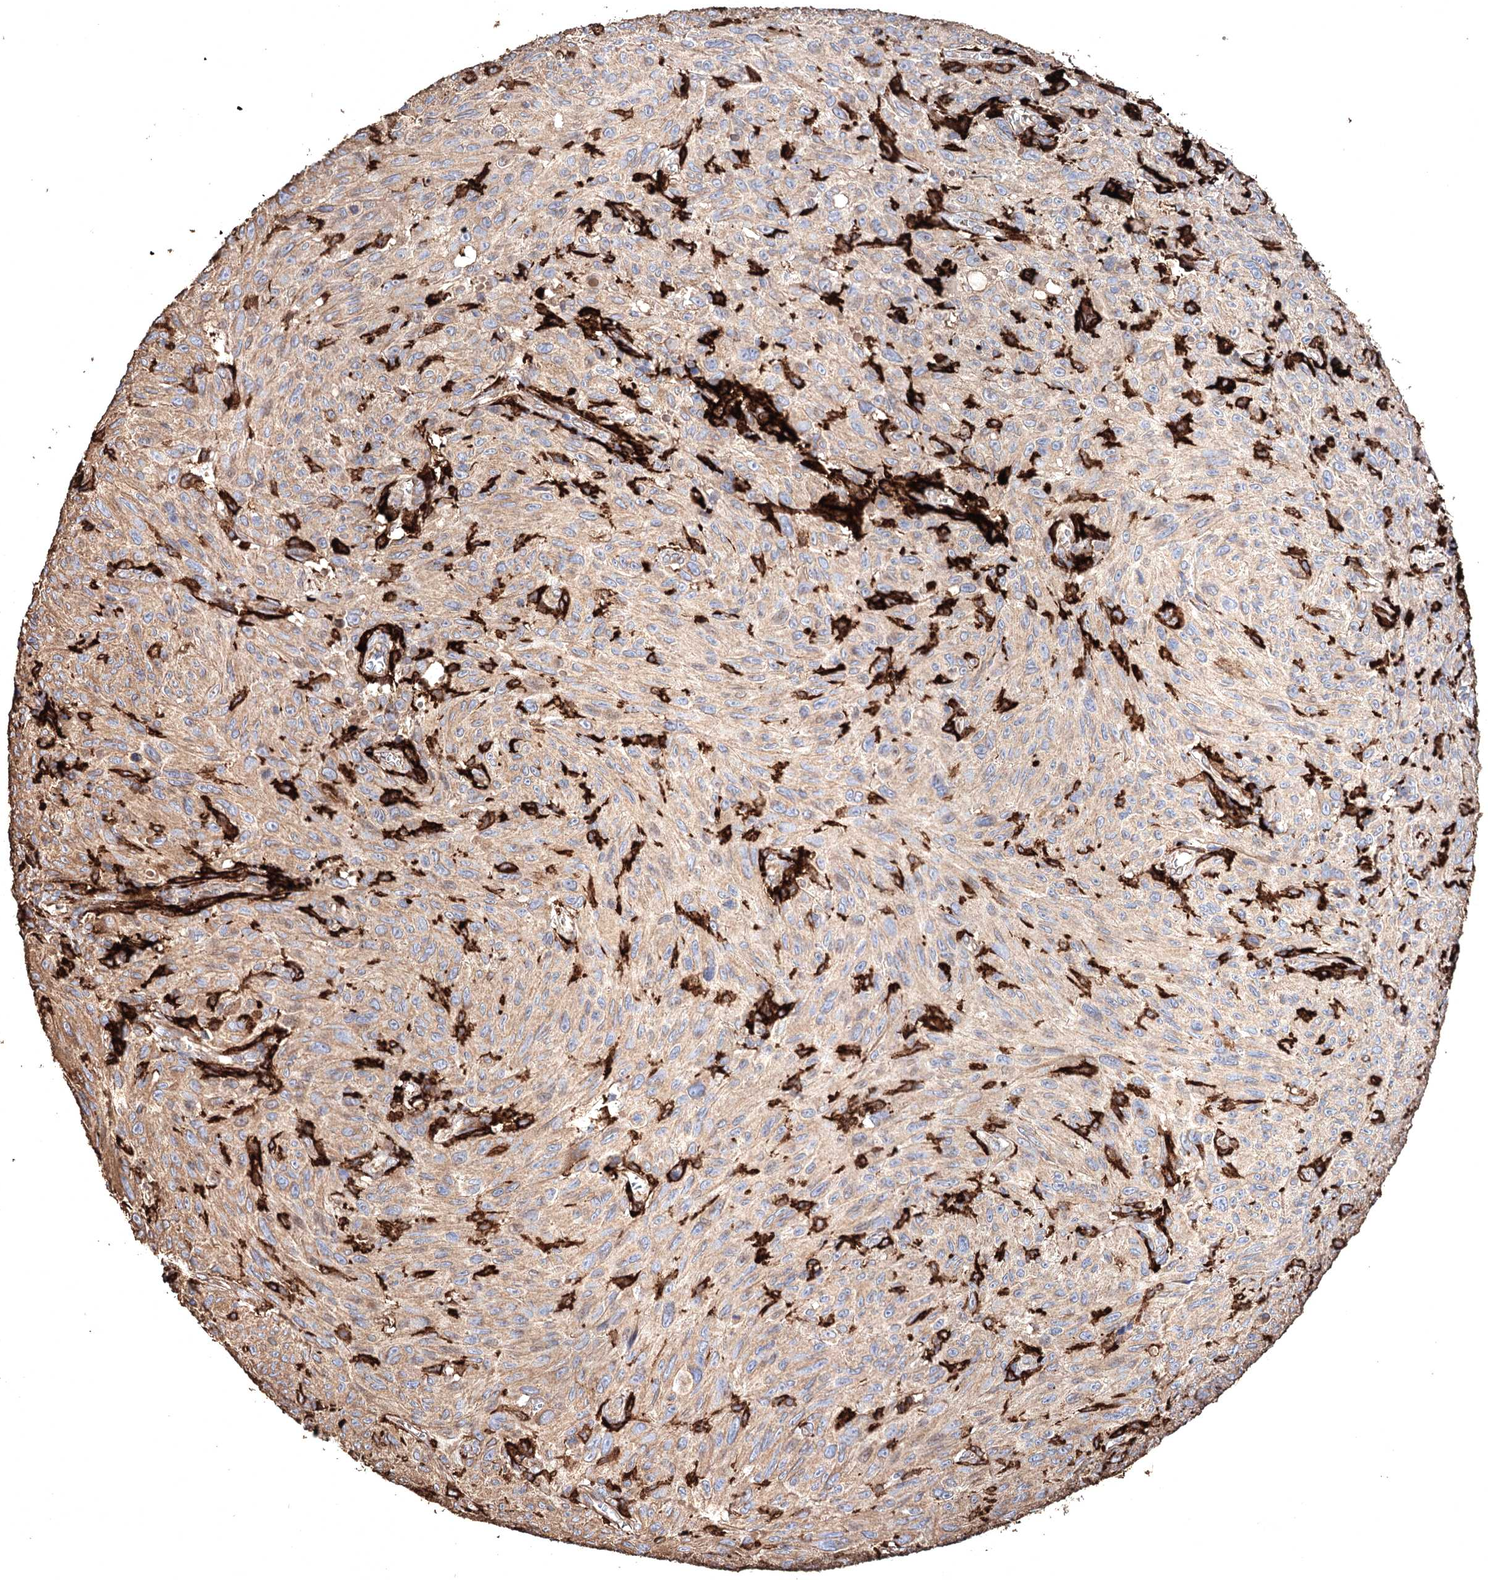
{"staining": {"intensity": "moderate", "quantity": ">75%", "location": "cytoplasmic/membranous"}, "tissue": "melanoma", "cell_type": "Tumor cells", "image_type": "cancer", "snomed": [{"axis": "morphology", "description": "Malignant melanoma, NOS"}, {"axis": "topography", "description": "Skin"}], "caption": "A photomicrograph of malignant melanoma stained for a protein reveals moderate cytoplasmic/membranous brown staining in tumor cells. (DAB (3,3'-diaminobenzidine) IHC, brown staining for protein, blue staining for nuclei).", "gene": "CLEC4M", "patient": {"sex": "female", "age": 82}}